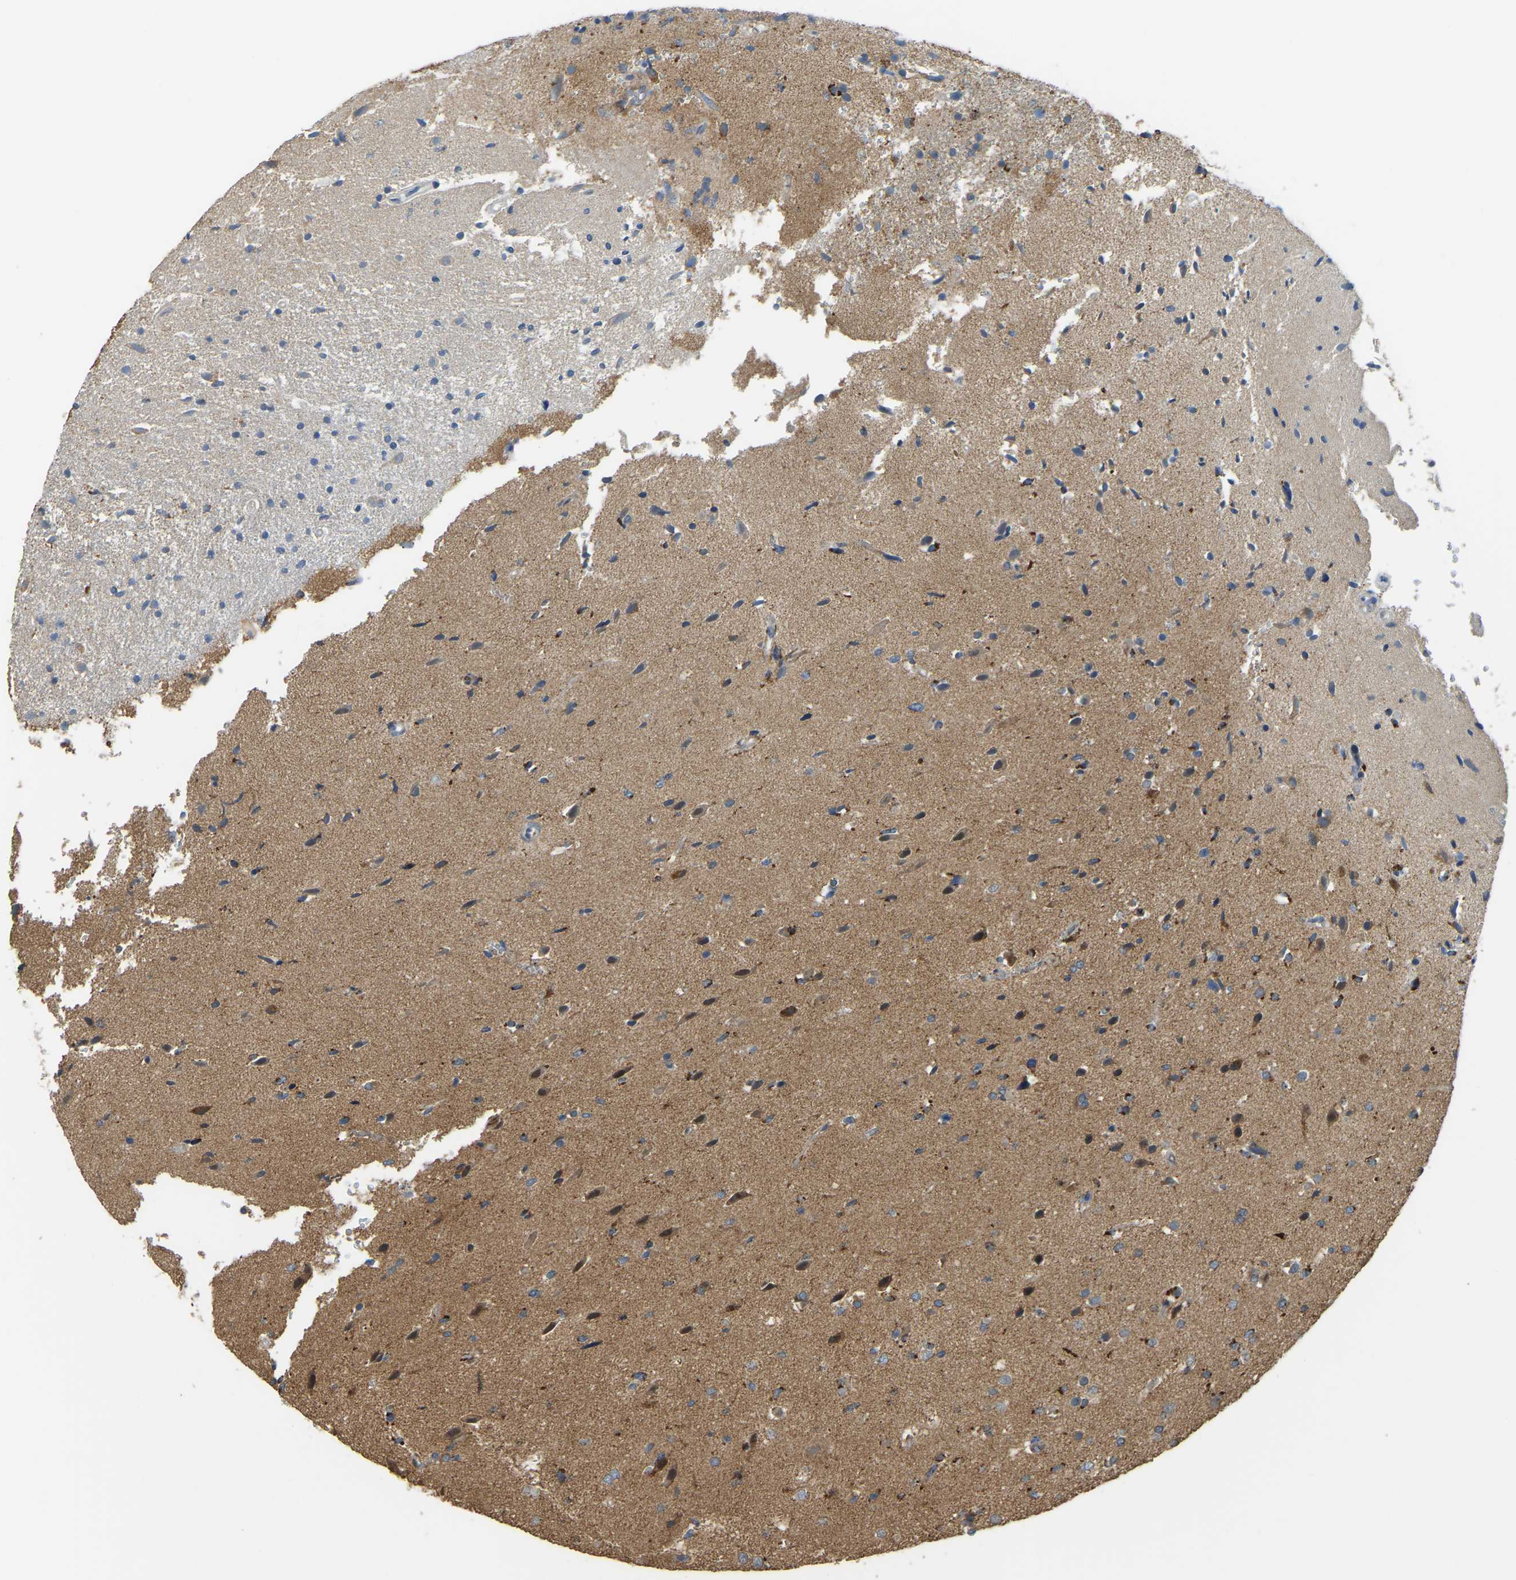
{"staining": {"intensity": "moderate", "quantity": ">75%", "location": "cytoplasmic/membranous"}, "tissue": "glioma", "cell_type": "Tumor cells", "image_type": "cancer", "snomed": [{"axis": "morphology", "description": "Glioma, malignant, High grade"}, {"axis": "topography", "description": "Brain"}], "caption": "Immunohistochemical staining of malignant glioma (high-grade) shows moderate cytoplasmic/membranous protein positivity in approximately >75% of tumor cells.", "gene": "PSMD7", "patient": {"sex": "male", "age": 33}}